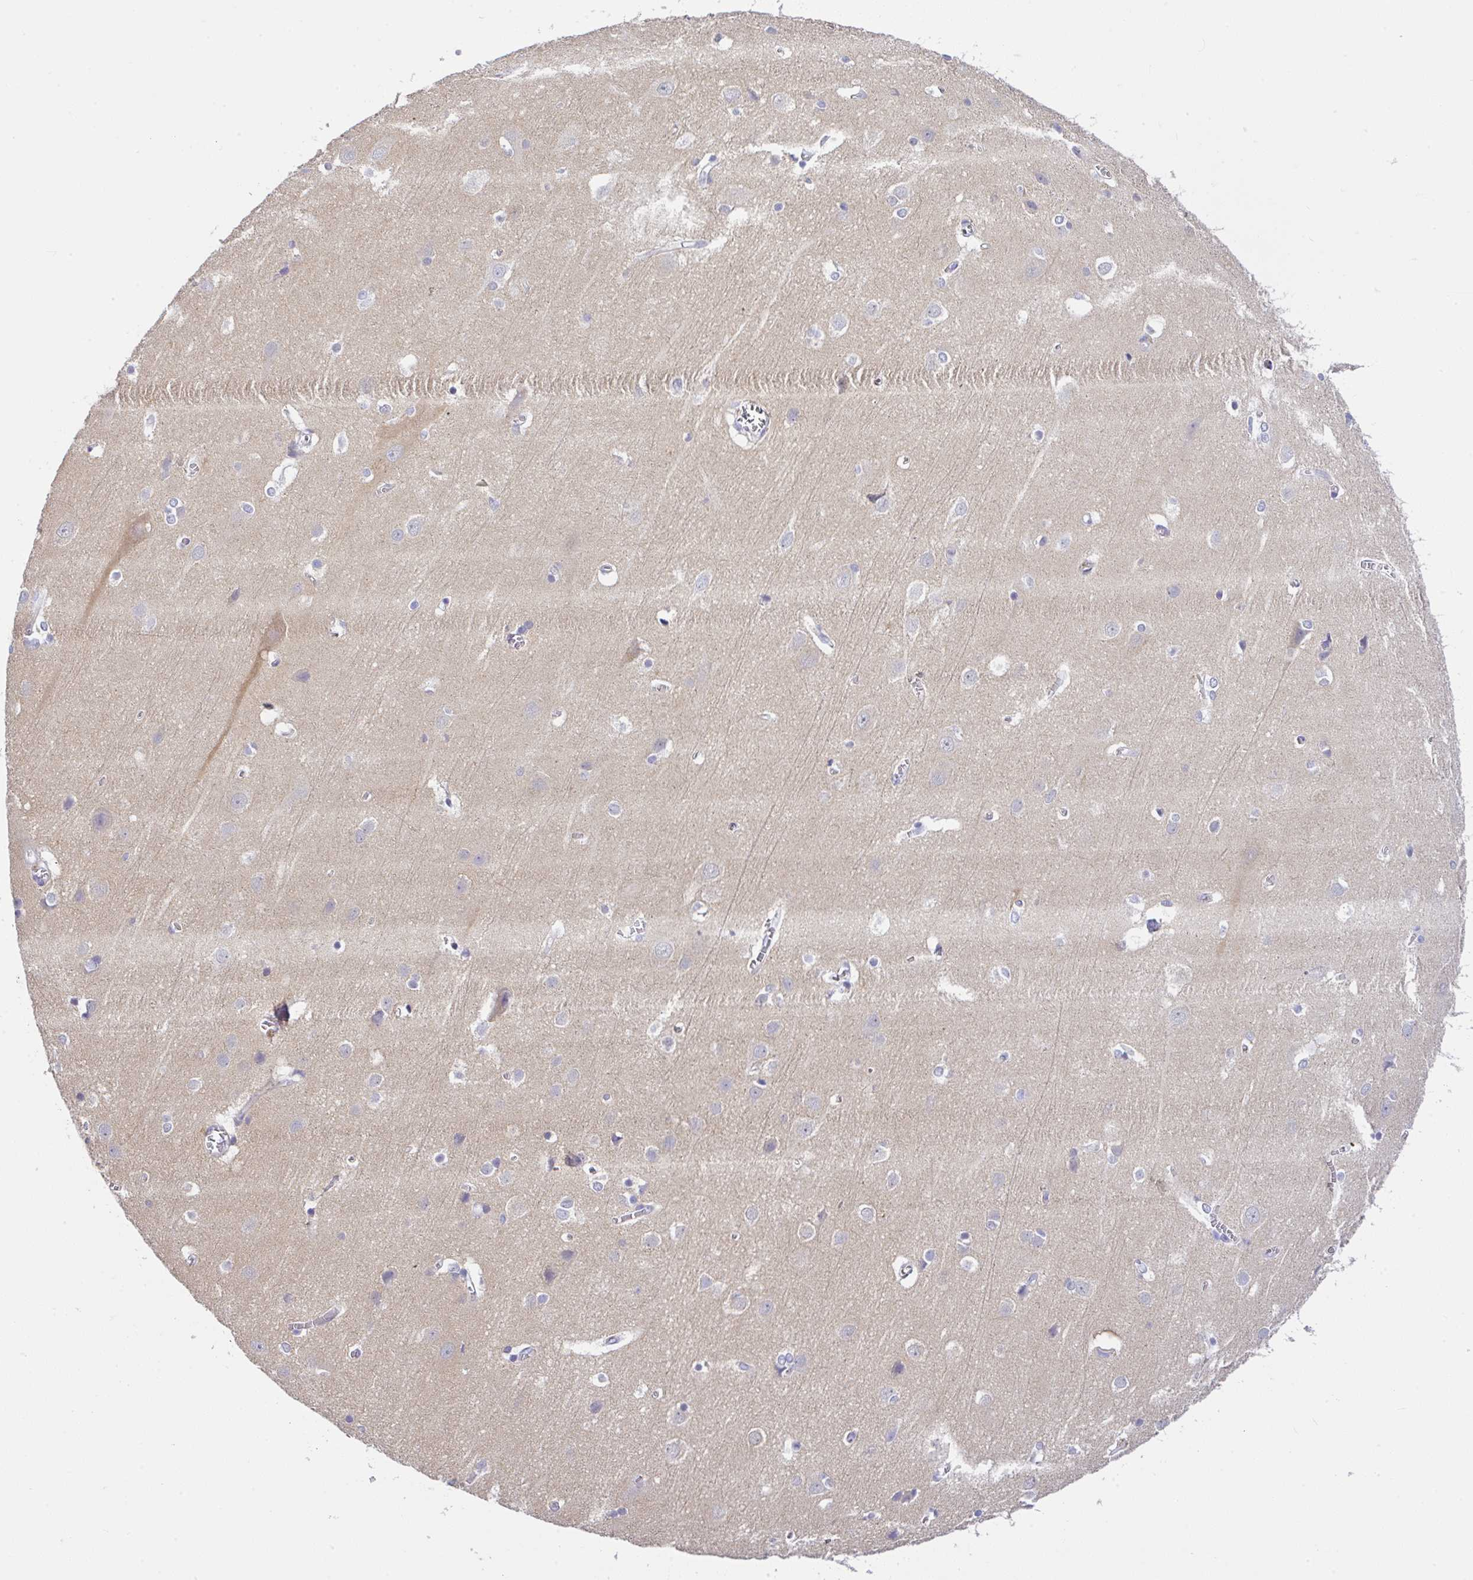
{"staining": {"intensity": "negative", "quantity": "none", "location": "none"}, "tissue": "cerebral cortex", "cell_type": "Endothelial cells", "image_type": "normal", "snomed": [{"axis": "morphology", "description": "Normal tissue, NOS"}, {"axis": "topography", "description": "Cerebral cortex"}], "caption": "An immunohistochemistry histopathology image of normal cerebral cortex is shown. There is no staining in endothelial cells of cerebral cortex.", "gene": "SERPINE3", "patient": {"sex": "male", "age": 37}}